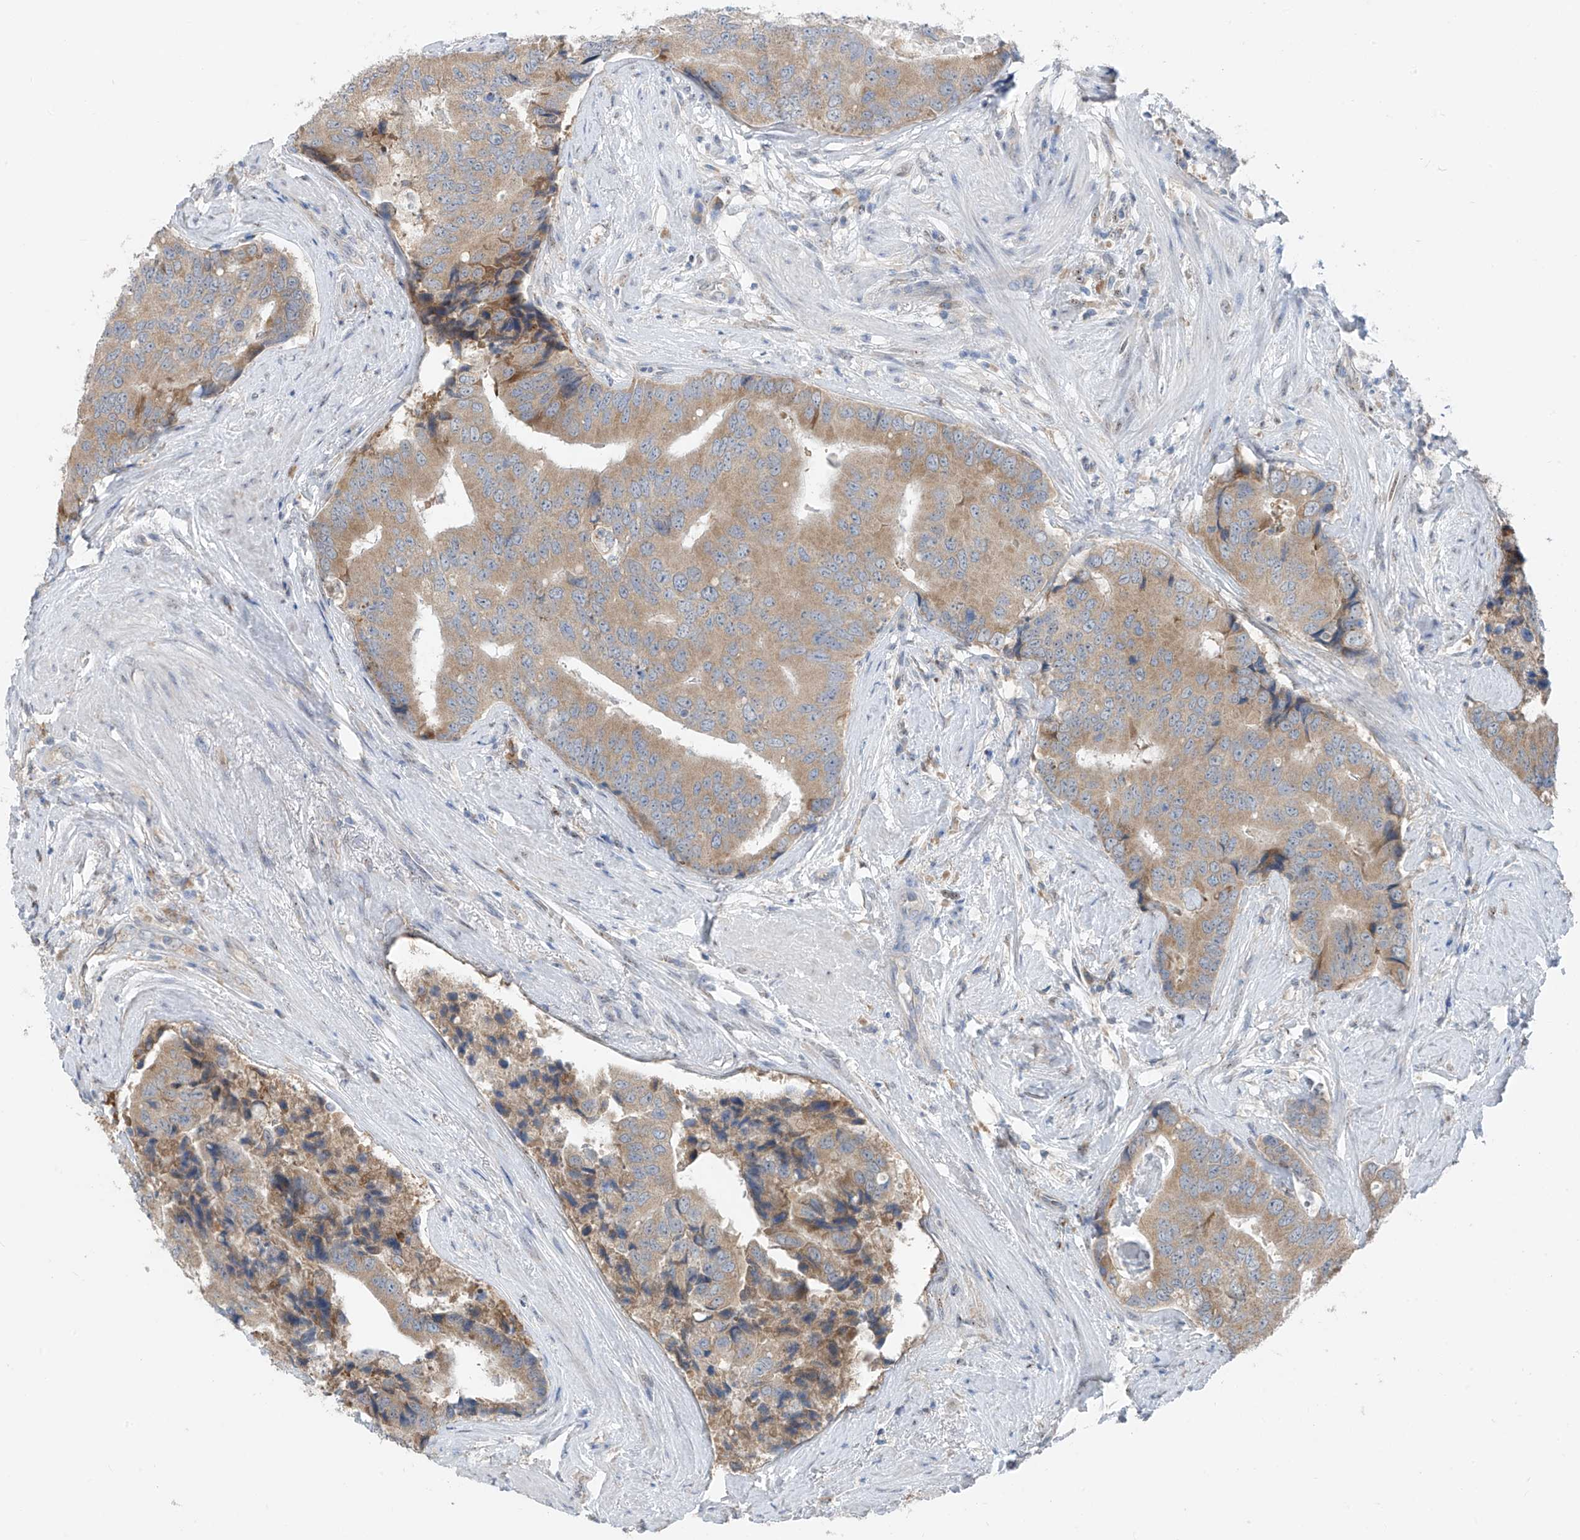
{"staining": {"intensity": "moderate", "quantity": ">75%", "location": "cytoplasmic/membranous"}, "tissue": "prostate cancer", "cell_type": "Tumor cells", "image_type": "cancer", "snomed": [{"axis": "morphology", "description": "Adenocarcinoma, High grade"}, {"axis": "topography", "description": "Prostate"}], "caption": "Tumor cells exhibit medium levels of moderate cytoplasmic/membranous positivity in approximately >75% of cells in adenocarcinoma (high-grade) (prostate).", "gene": "RPL4", "patient": {"sex": "male", "age": 70}}